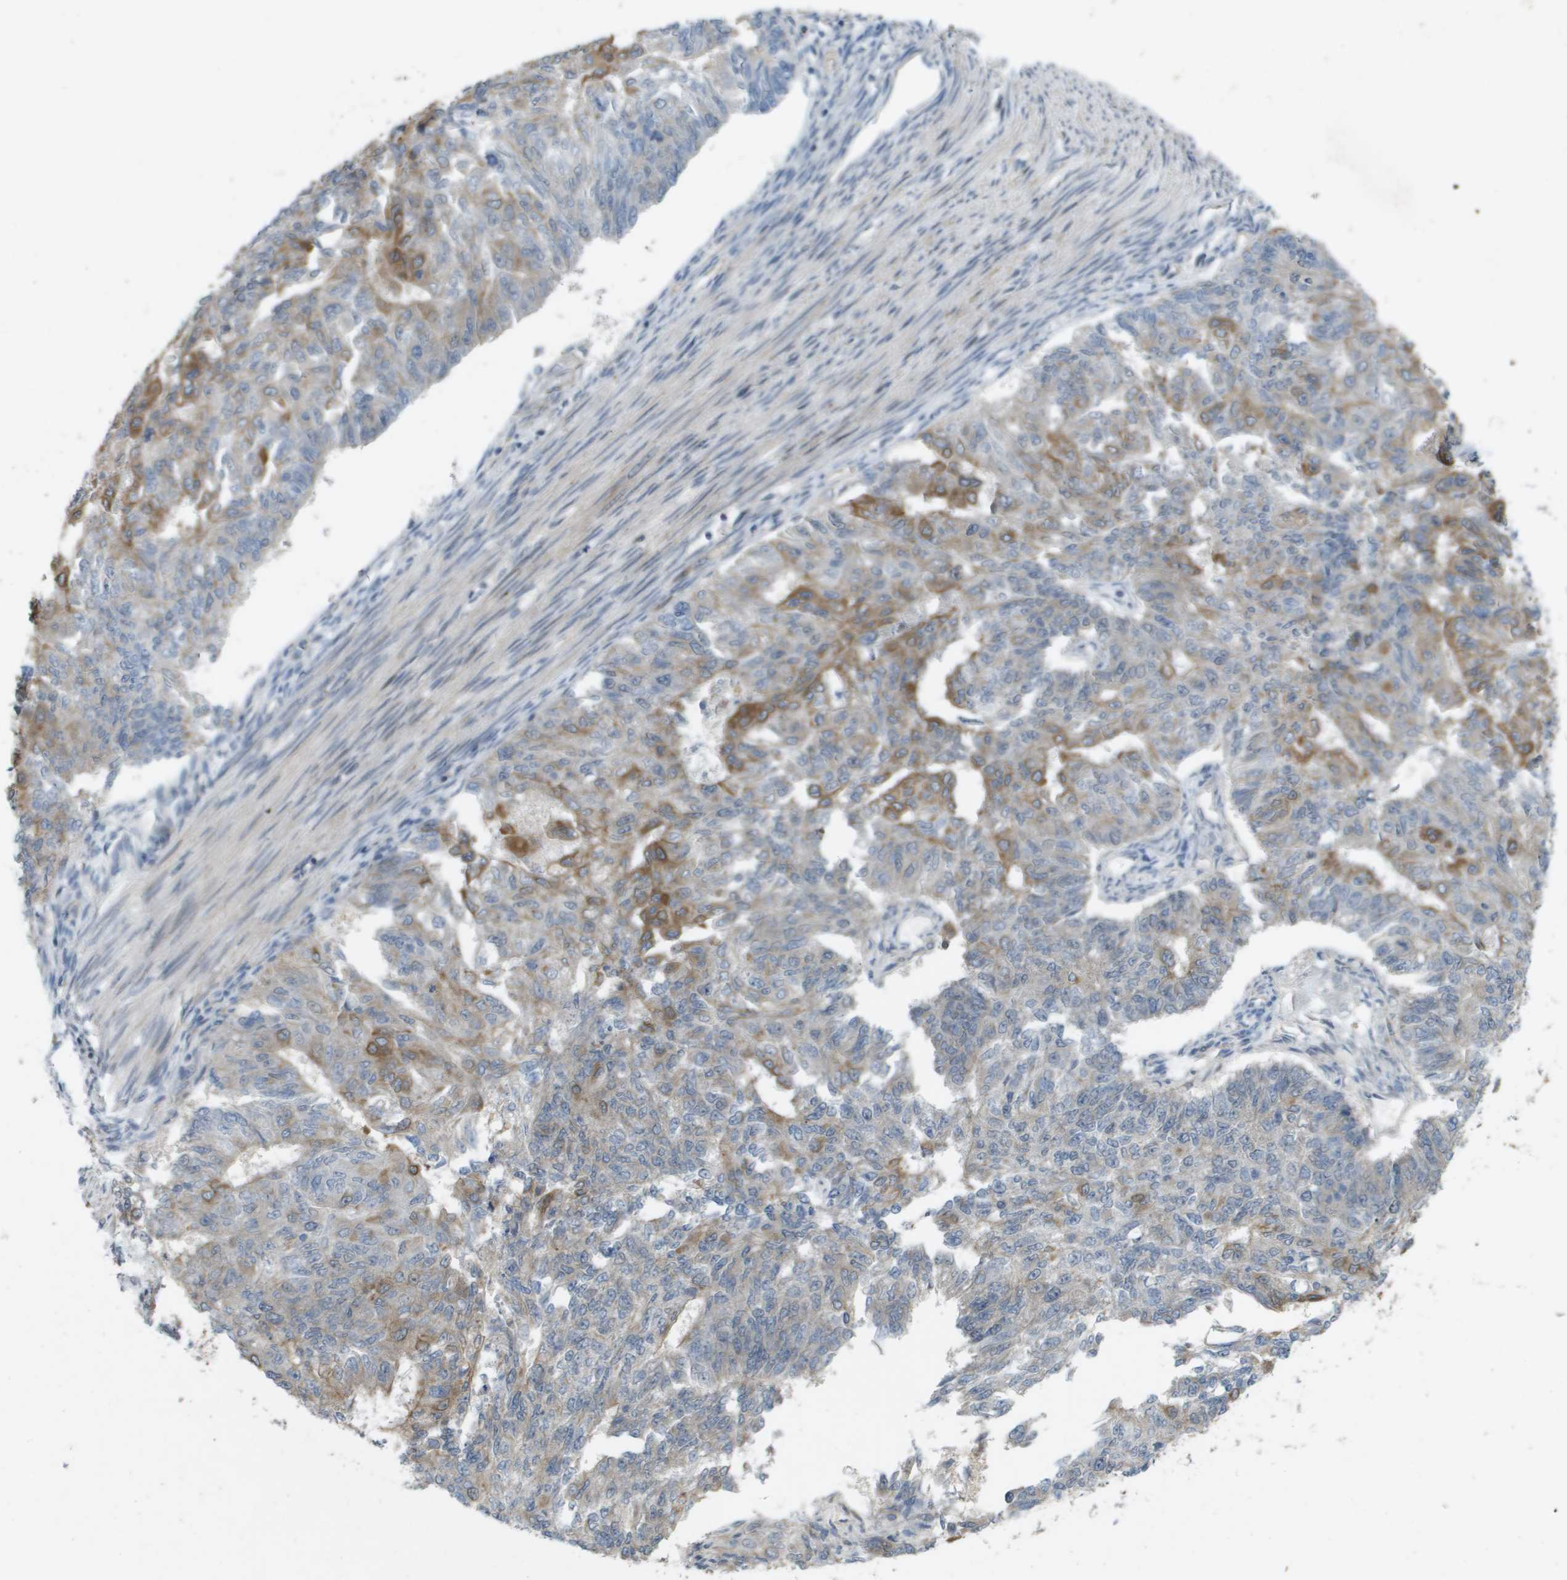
{"staining": {"intensity": "moderate", "quantity": "<25%", "location": "cytoplasmic/membranous"}, "tissue": "endometrial cancer", "cell_type": "Tumor cells", "image_type": "cancer", "snomed": [{"axis": "morphology", "description": "Adenocarcinoma, NOS"}, {"axis": "topography", "description": "Endometrium"}], "caption": "Immunohistochemical staining of human endometrial cancer (adenocarcinoma) demonstrates low levels of moderate cytoplasmic/membranous expression in approximately <25% of tumor cells.", "gene": "IFNLR1", "patient": {"sex": "female", "age": 32}}